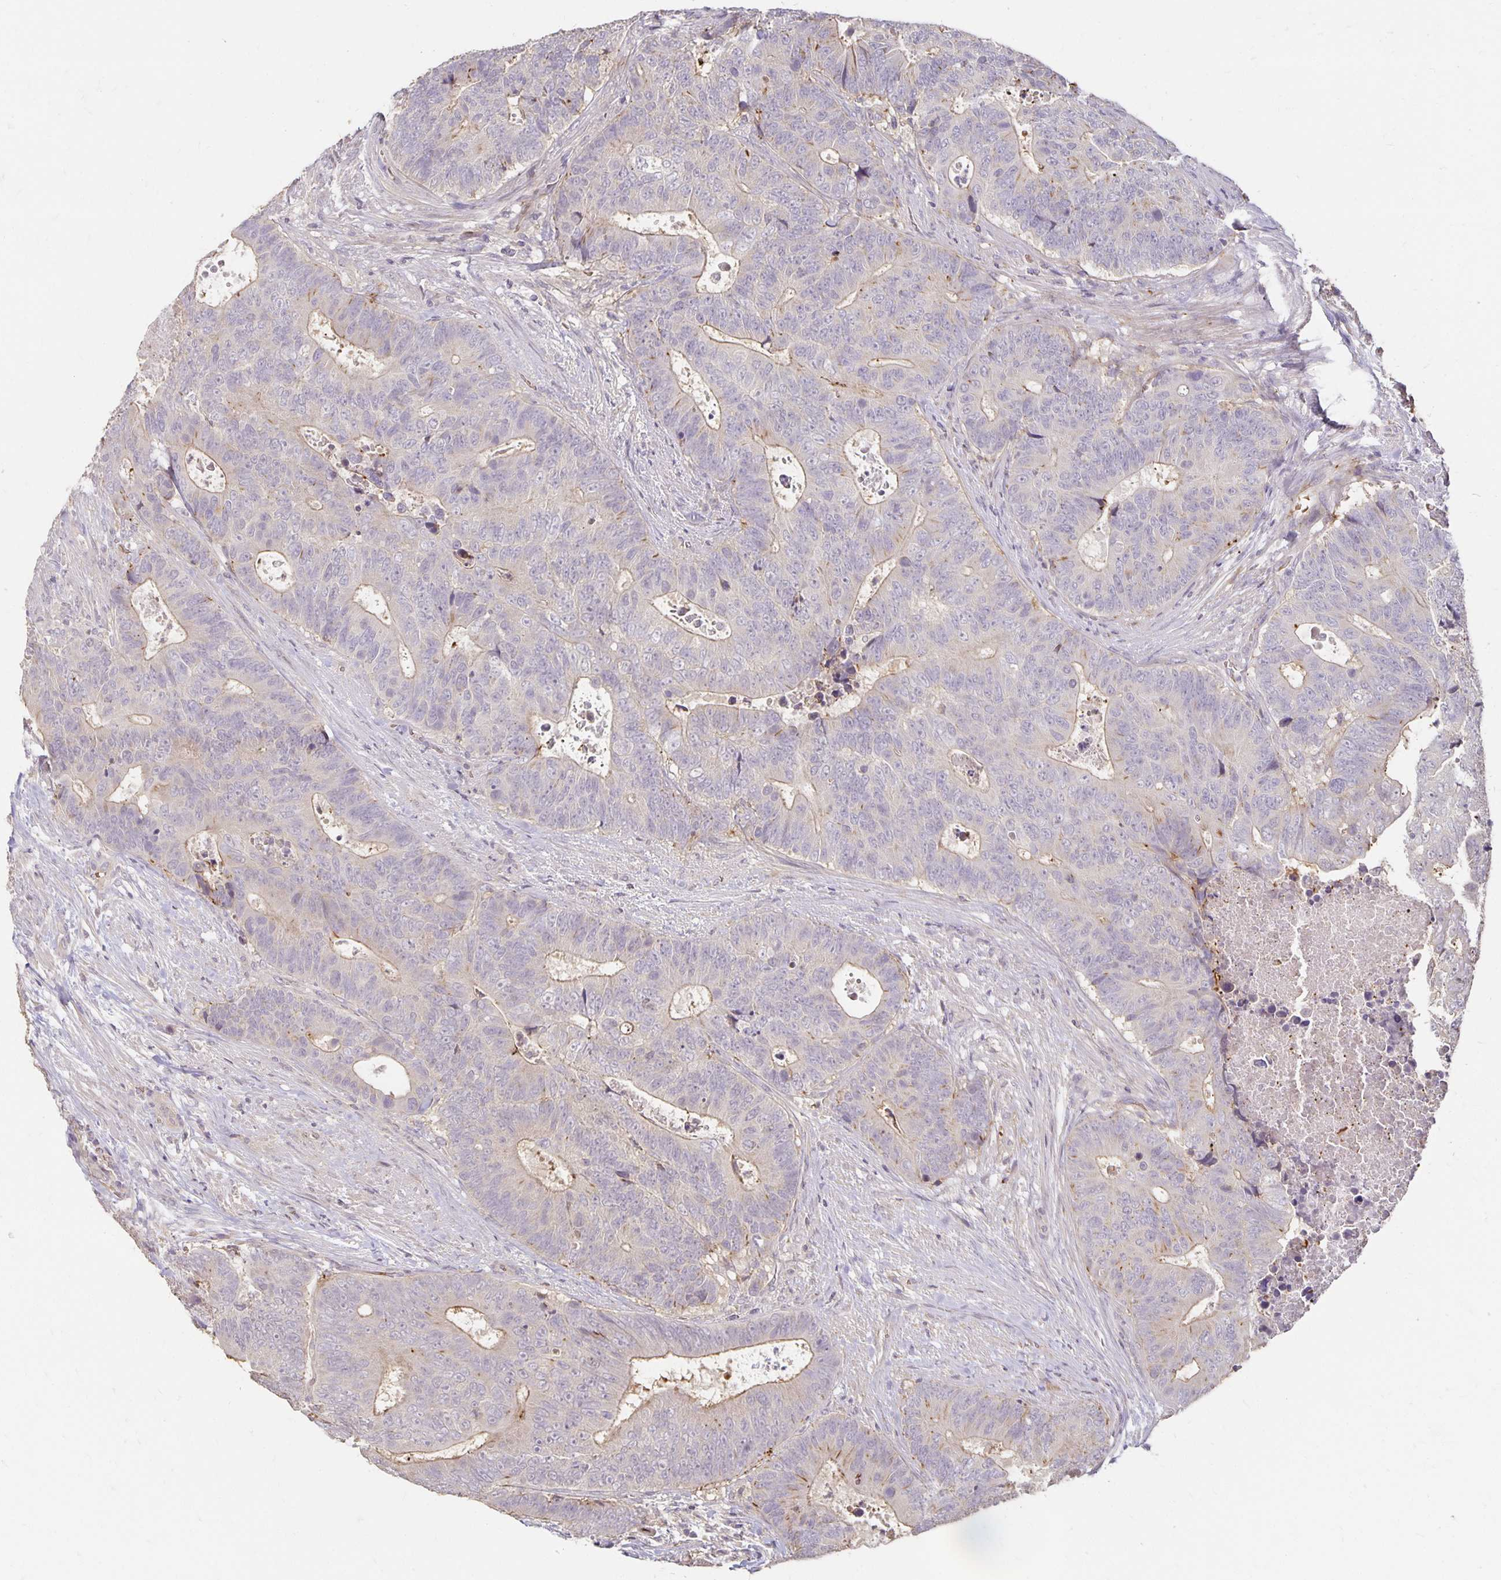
{"staining": {"intensity": "weak", "quantity": "<25%", "location": "cytoplasmic/membranous"}, "tissue": "colorectal cancer", "cell_type": "Tumor cells", "image_type": "cancer", "snomed": [{"axis": "morphology", "description": "Adenocarcinoma, NOS"}, {"axis": "topography", "description": "Colon"}], "caption": "The immunohistochemistry histopathology image has no significant positivity in tumor cells of colorectal adenocarcinoma tissue.", "gene": "CST6", "patient": {"sex": "female", "age": 48}}